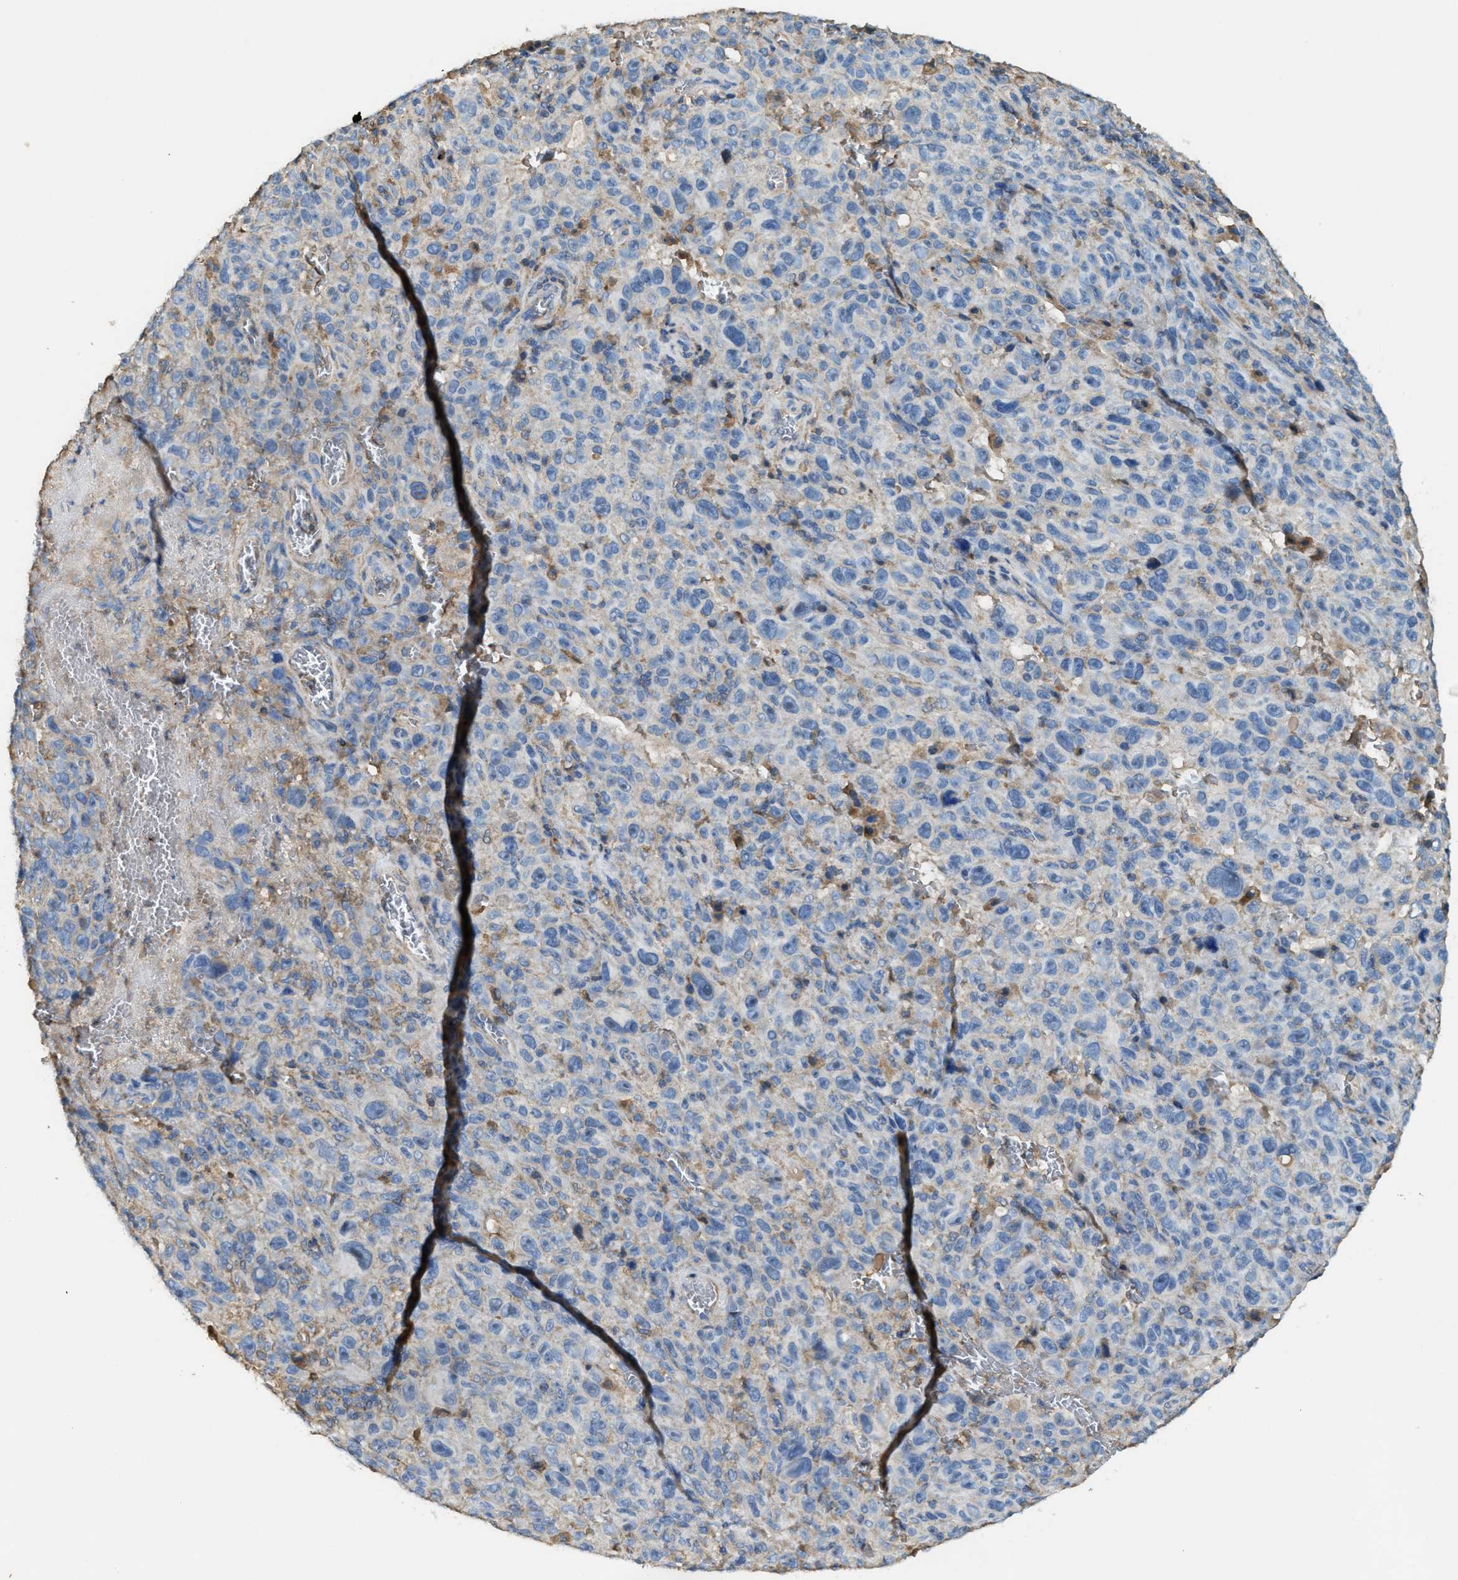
{"staining": {"intensity": "weak", "quantity": "<25%", "location": "cytoplasmic/membranous"}, "tissue": "melanoma", "cell_type": "Tumor cells", "image_type": "cancer", "snomed": [{"axis": "morphology", "description": "Malignant melanoma, NOS"}, {"axis": "topography", "description": "Skin"}], "caption": "An image of human malignant melanoma is negative for staining in tumor cells. (DAB (3,3'-diaminobenzidine) immunohistochemistry visualized using brightfield microscopy, high magnification).", "gene": "SERPINB5", "patient": {"sex": "female", "age": 82}}